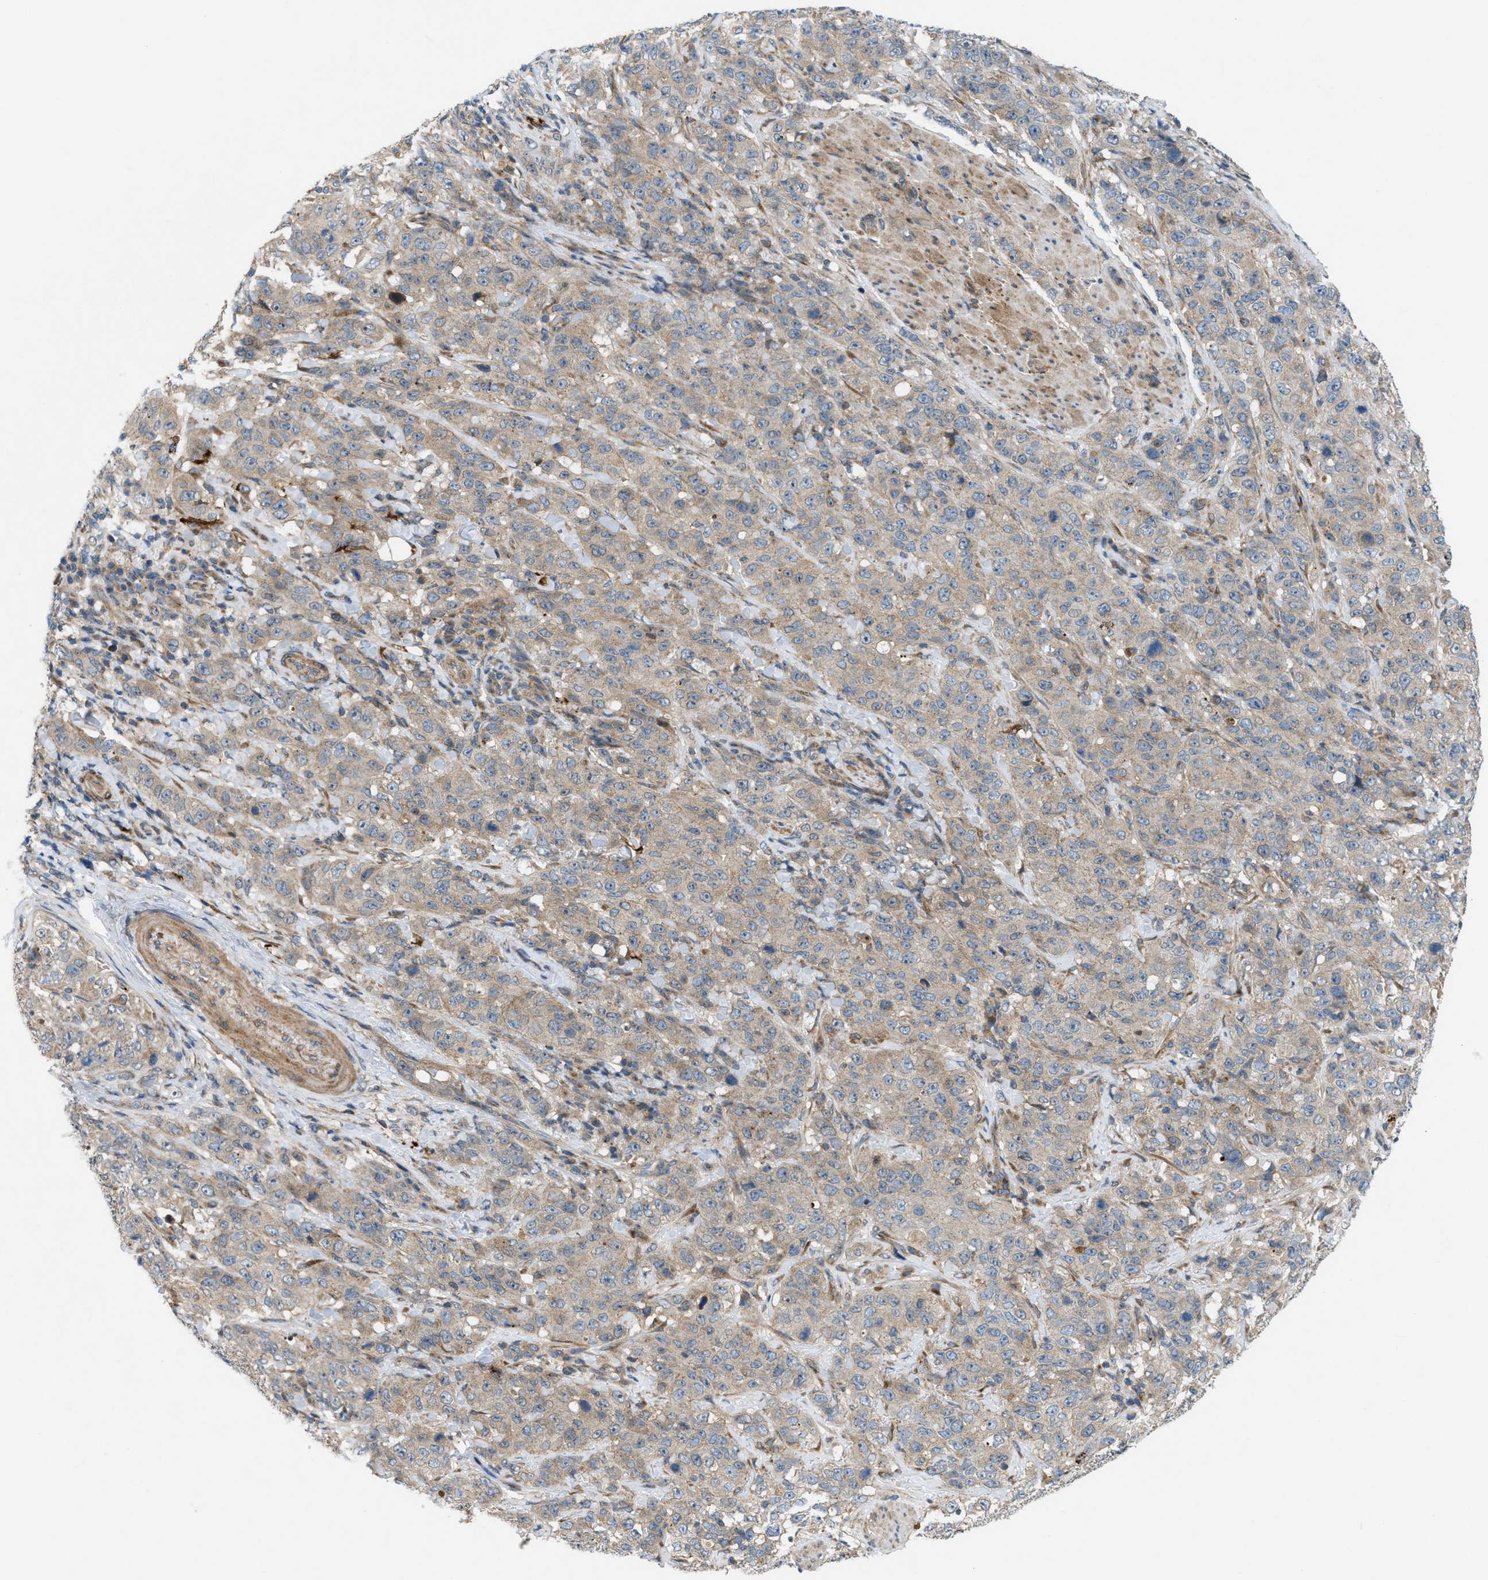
{"staining": {"intensity": "weak", "quantity": "25%-75%", "location": "cytoplasmic/membranous"}, "tissue": "stomach cancer", "cell_type": "Tumor cells", "image_type": "cancer", "snomed": [{"axis": "morphology", "description": "Adenocarcinoma, NOS"}, {"axis": "topography", "description": "Stomach"}], "caption": "The micrograph exhibits a brown stain indicating the presence of a protein in the cytoplasmic/membranous of tumor cells in stomach cancer.", "gene": "CYB5D1", "patient": {"sex": "male", "age": 48}}